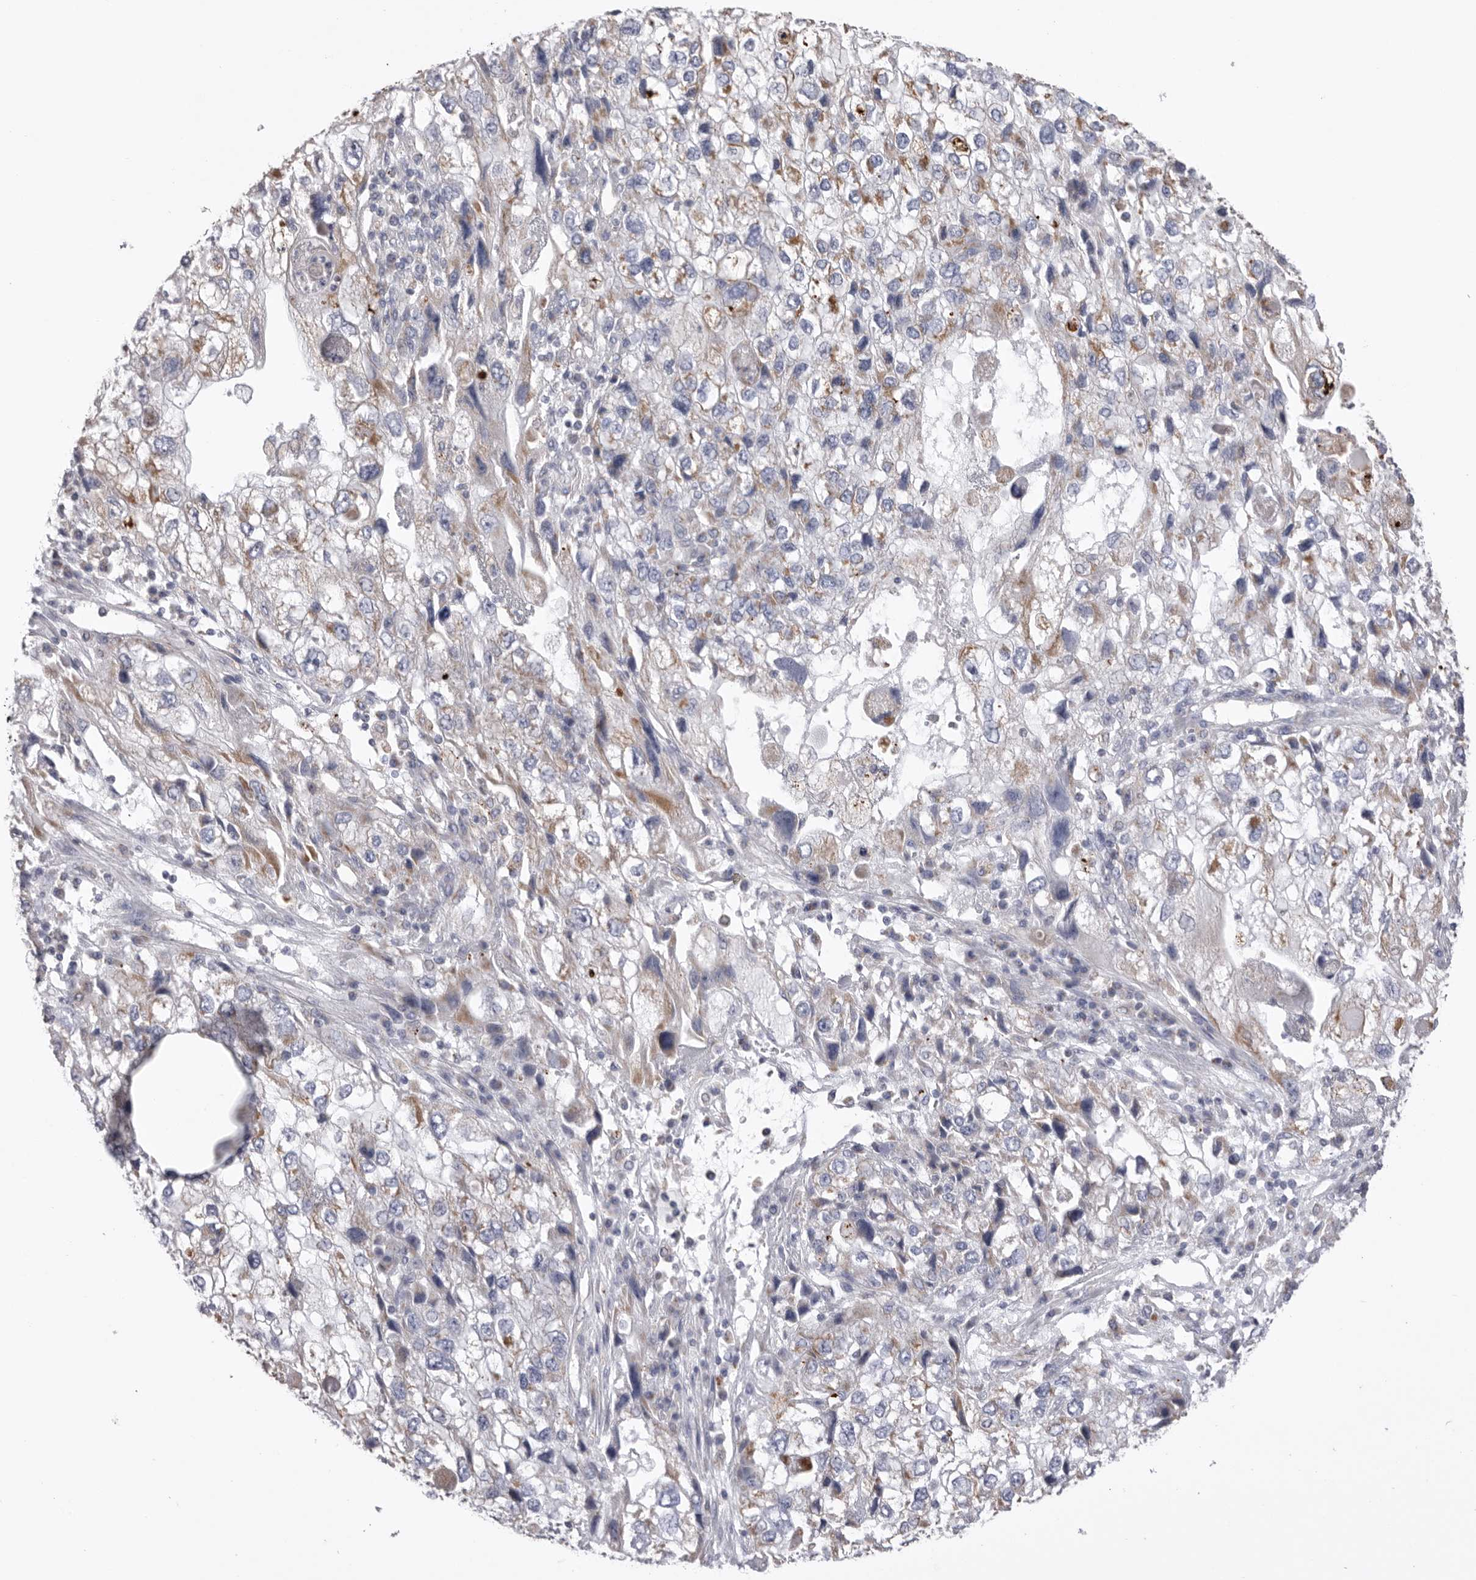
{"staining": {"intensity": "moderate", "quantity": "<25%", "location": "cytoplasmic/membranous"}, "tissue": "endometrial cancer", "cell_type": "Tumor cells", "image_type": "cancer", "snomed": [{"axis": "morphology", "description": "Adenocarcinoma, NOS"}, {"axis": "topography", "description": "Endometrium"}], "caption": "Endometrial cancer (adenocarcinoma) stained with DAB (3,3'-diaminobenzidine) immunohistochemistry reveals low levels of moderate cytoplasmic/membranous staining in about <25% of tumor cells.", "gene": "VDAC3", "patient": {"sex": "female", "age": 49}}